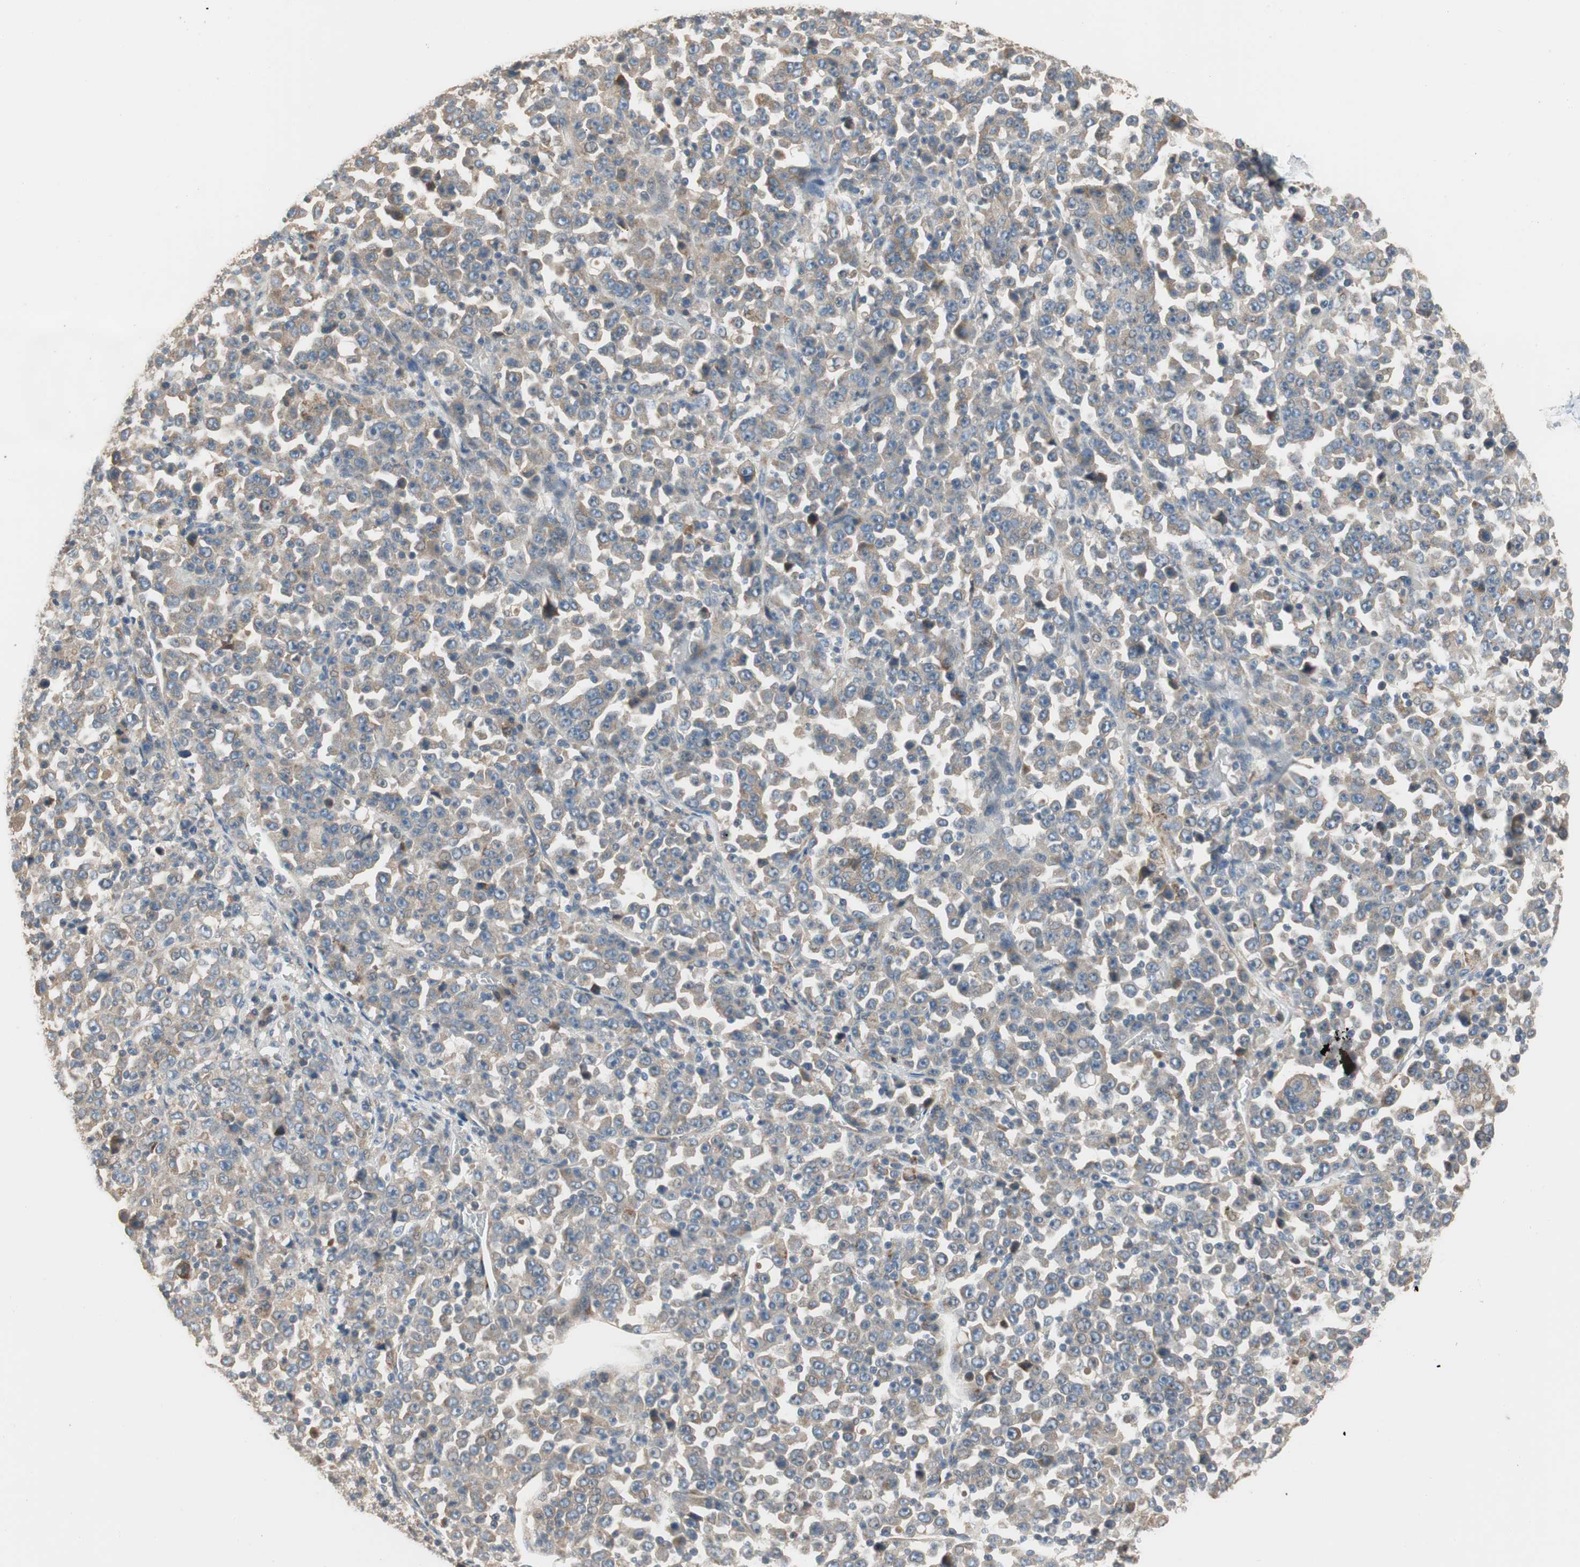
{"staining": {"intensity": "negative", "quantity": "none", "location": "none"}, "tissue": "stomach cancer", "cell_type": "Tumor cells", "image_type": "cancer", "snomed": [{"axis": "morphology", "description": "Normal tissue, NOS"}, {"axis": "morphology", "description": "Adenocarcinoma, NOS"}, {"axis": "topography", "description": "Stomach, upper"}, {"axis": "topography", "description": "Stomach"}], "caption": "High magnification brightfield microscopy of stomach cancer (adenocarcinoma) stained with DAB (3,3'-diaminobenzidine) (brown) and counterstained with hematoxylin (blue): tumor cells show no significant staining.", "gene": "ALPL", "patient": {"sex": "male", "age": 59}}